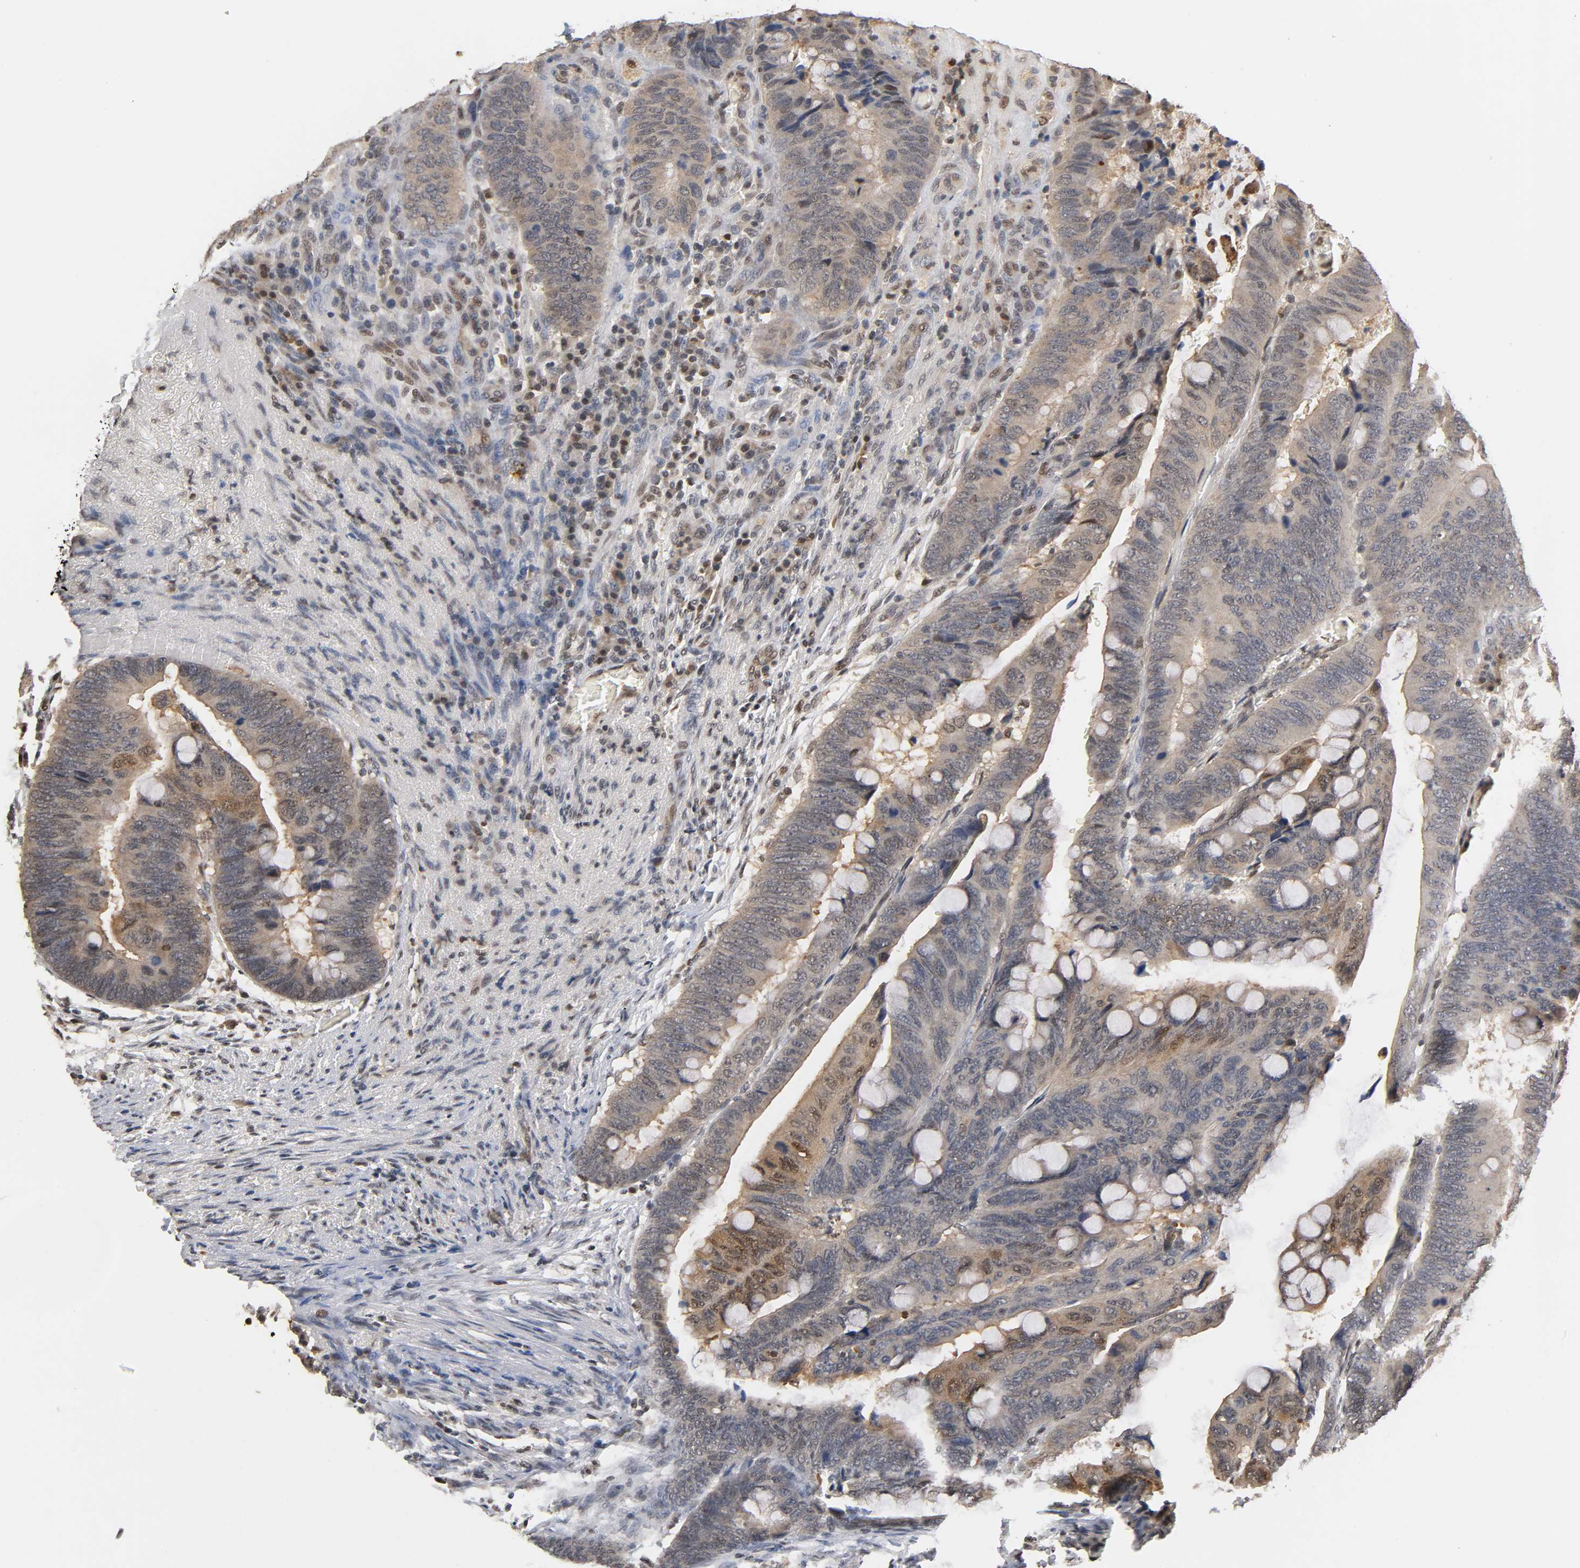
{"staining": {"intensity": "moderate", "quantity": "<25%", "location": "nuclear"}, "tissue": "colorectal cancer", "cell_type": "Tumor cells", "image_type": "cancer", "snomed": [{"axis": "morphology", "description": "Normal tissue, NOS"}, {"axis": "morphology", "description": "Adenocarcinoma, NOS"}, {"axis": "topography", "description": "Rectum"}, {"axis": "topography", "description": "Peripheral nerve tissue"}], "caption": "Colorectal cancer (adenocarcinoma) stained for a protein (brown) demonstrates moderate nuclear positive staining in approximately <25% of tumor cells.", "gene": "UBC", "patient": {"sex": "male", "age": 92}}